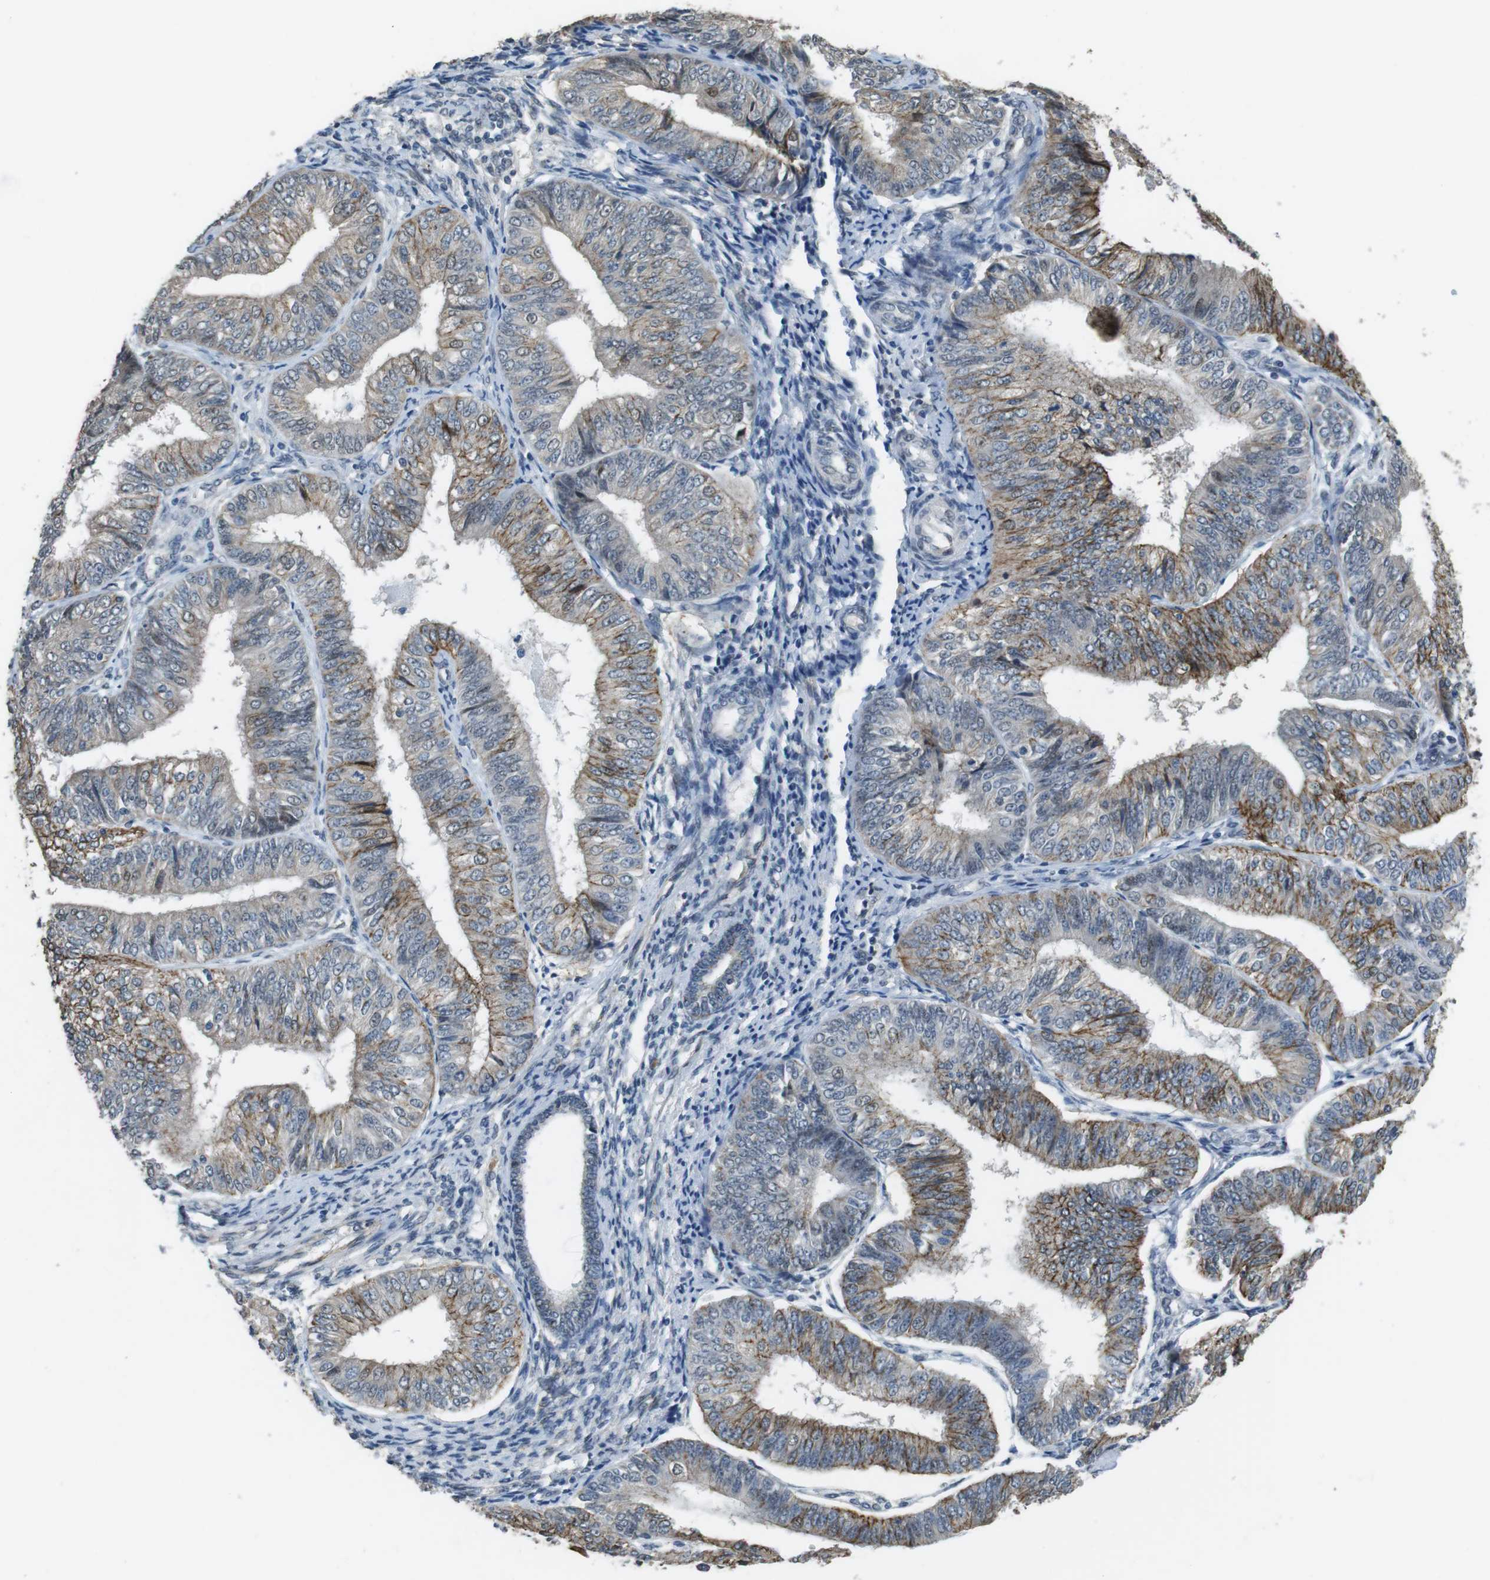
{"staining": {"intensity": "moderate", "quantity": "25%-75%", "location": "cytoplasmic/membranous"}, "tissue": "endometrial cancer", "cell_type": "Tumor cells", "image_type": "cancer", "snomed": [{"axis": "morphology", "description": "Adenocarcinoma, NOS"}, {"axis": "topography", "description": "Endometrium"}], "caption": "This is an image of immunohistochemistry staining of endometrial cancer (adenocarcinoma), which shows moderate positivity in the cytoplasmic/membranous of tumor cells.", "gene": "CLDN7", "patient": {"sex": "female", "age": 58}}